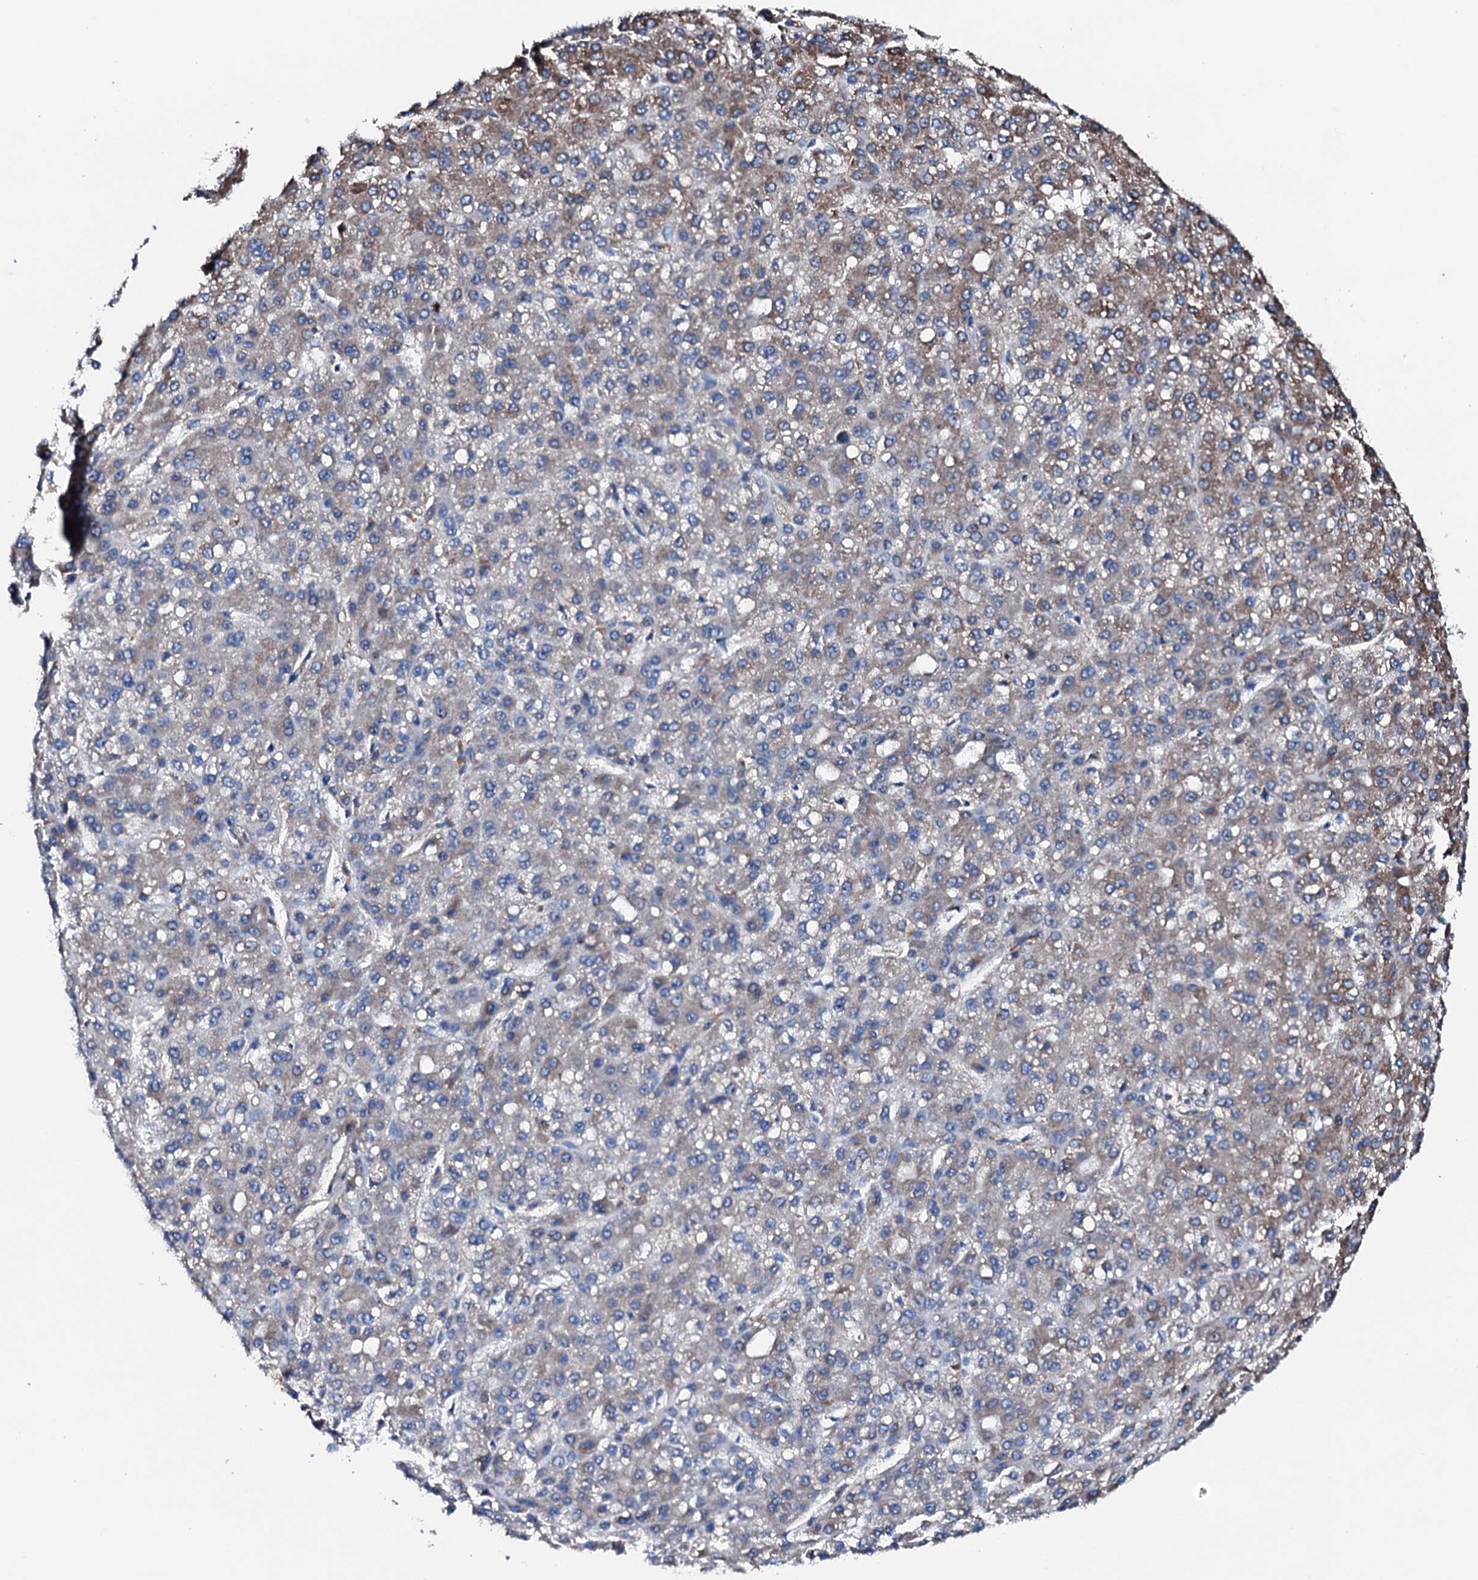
{"staining": {"intensity": "weak", "quantity": "25%-75%", "location": "cytoplasmic/membranous"}, "tissue": "liver cancer", "cell_type": "Tumor cells", "image_type": "cancer", "snomed": [{"axis": "morphology", "description": "Carcinoma, Hepatocellular, NOS"}, {"axis": "topography", "description": "Liver"}], "caption": "This image exhibits immunohistochemistry (IHC) staining of liver cancer (hepatocellular carcinoma), with low weak cytoplasmic/membranous positivity in about 25%-75% of tumor cells.", "gene": "AMDHD1", "patient": {"sex": "male", "age": 67}}